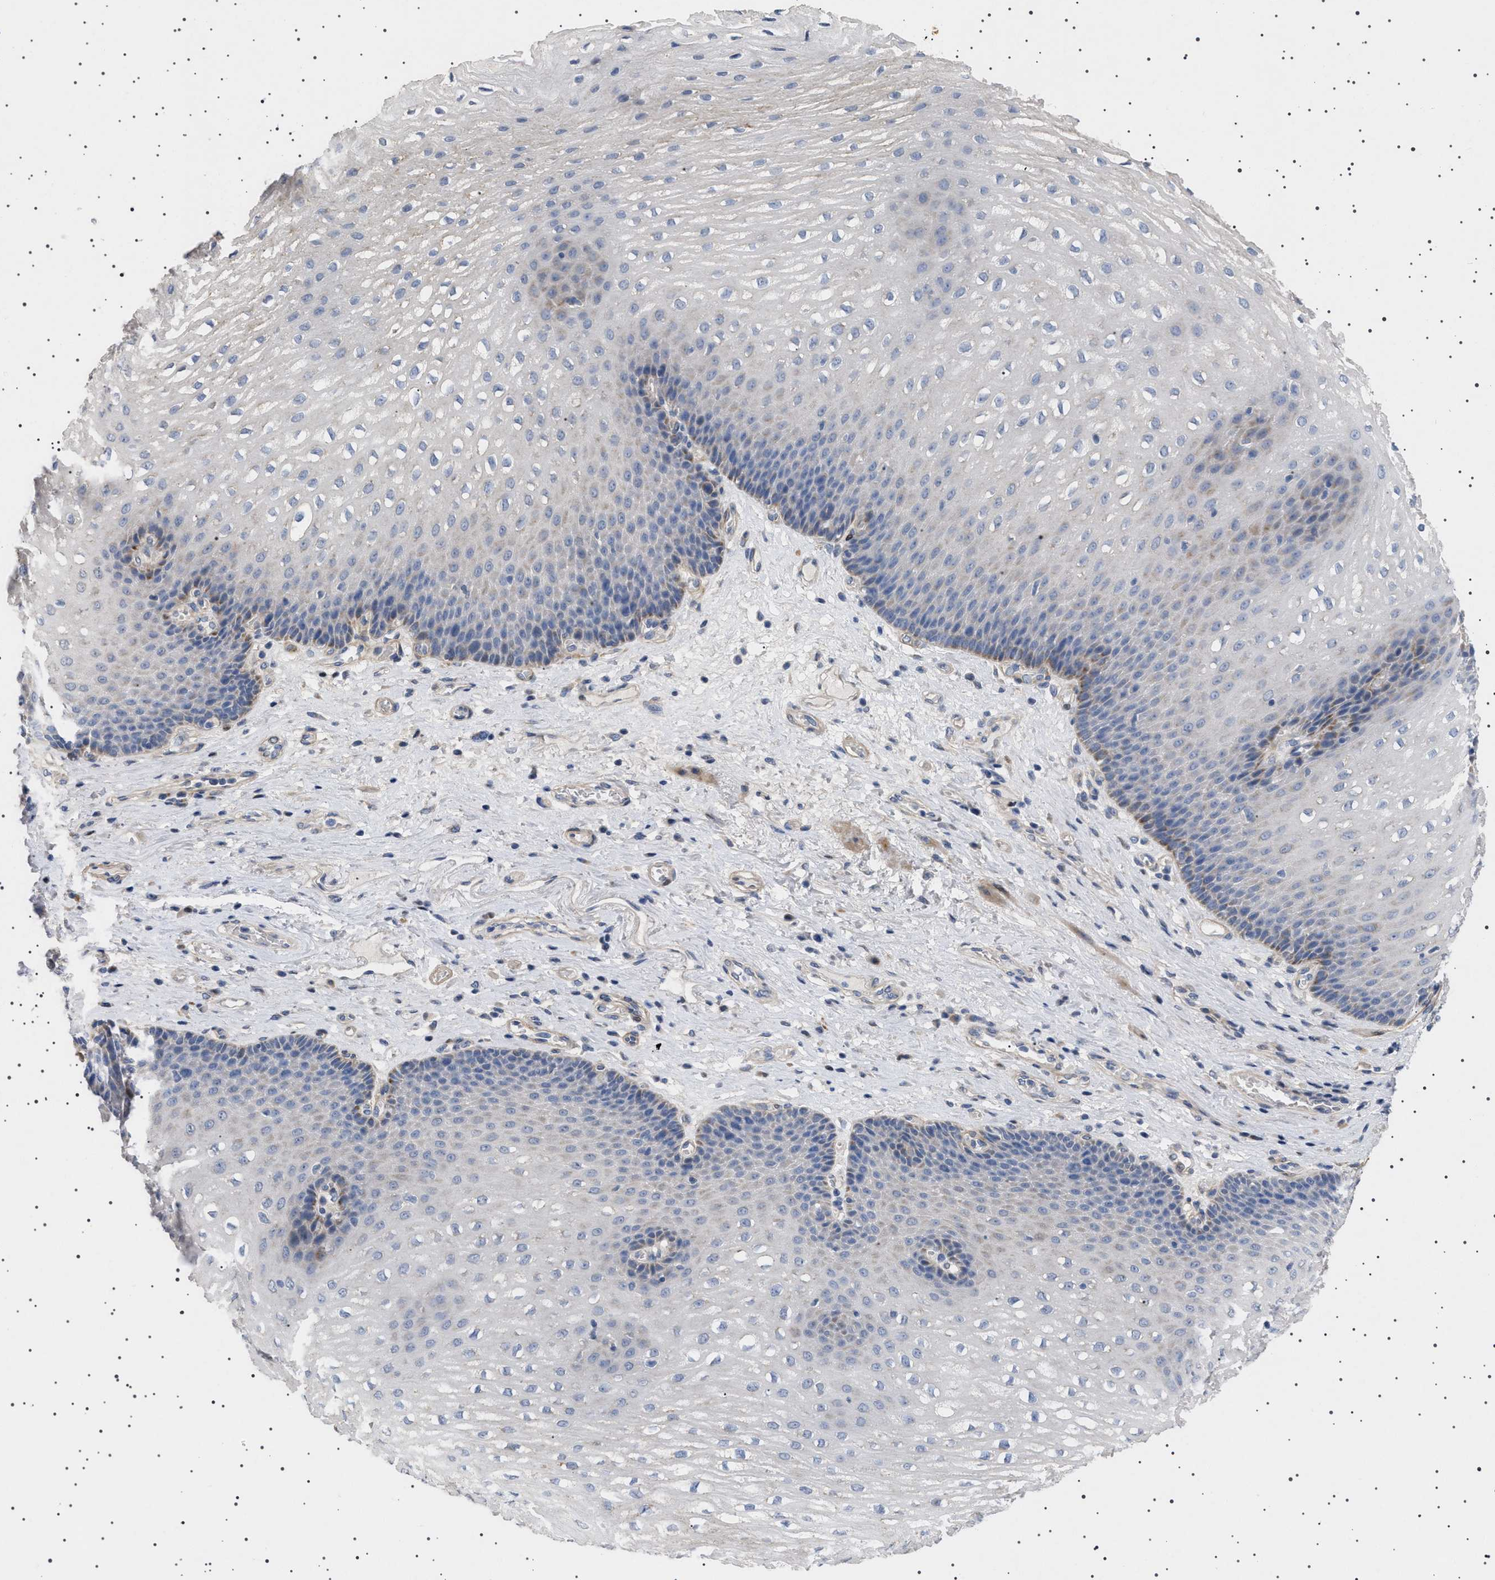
{"staining": {"intensity": "moderate", "quantity": "<25%", "location": "cytoplasmic/membranous"}, "tissue": "esophagus", "cell_type": "Squamous epithelial cells", "image_type": "normal", "snomed": [{"axis": "morphology", "description": "Normal tissue, NOS"}, {"axis": "topography", "description": "Esophagus"}], "caption": "The photomicrograph shows staining of unremarkable esophagus, revealing moderate cytoplasmic/membranous protein positivity (brown color) within squamous epithelial cells.", "gene": "HTR1A", "patient": {"sex": "male", "age": 48}}